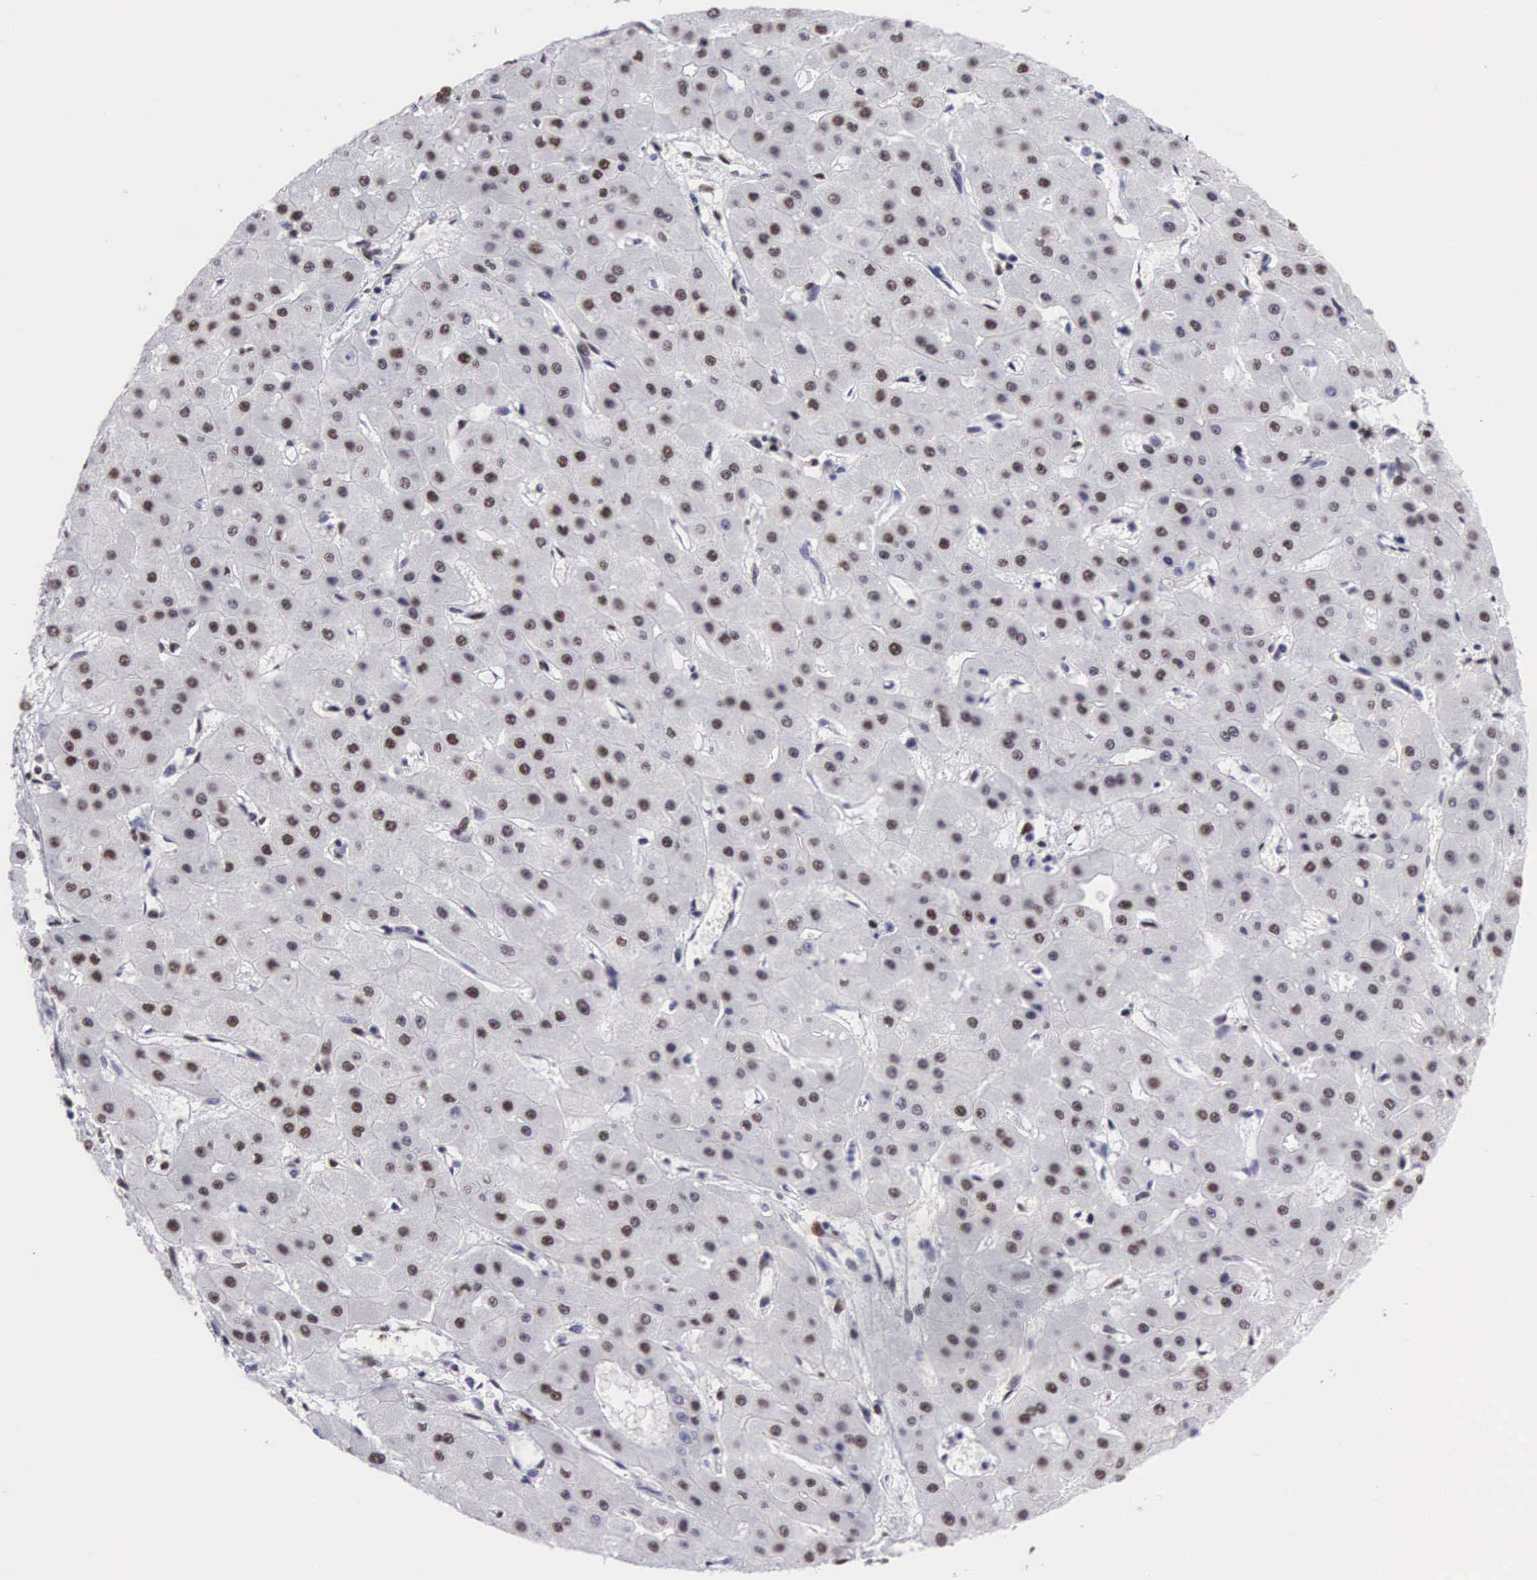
{"staining": {"intensity": "moderate", "quantity": ">75%", "location": "nuclear"}, "tissue": "liver cancer", "cell_type": "Tumor cells", "image_type": "cancer", "snomed": [{"axis": "morphology", "description": "Carcinoma, Hepatocellular, NOS"}, {"axis": "topography", "description": "Liver"}], "caption": "There is medium levels of moderate nuclear positivity in tumor cells of liver cancer (hepatocellular carcinoma), as demonstrated by immunohistochemical staining (brown color).", "gene": "SF3A1", "patient": {"sex": "female", "age": 52}}